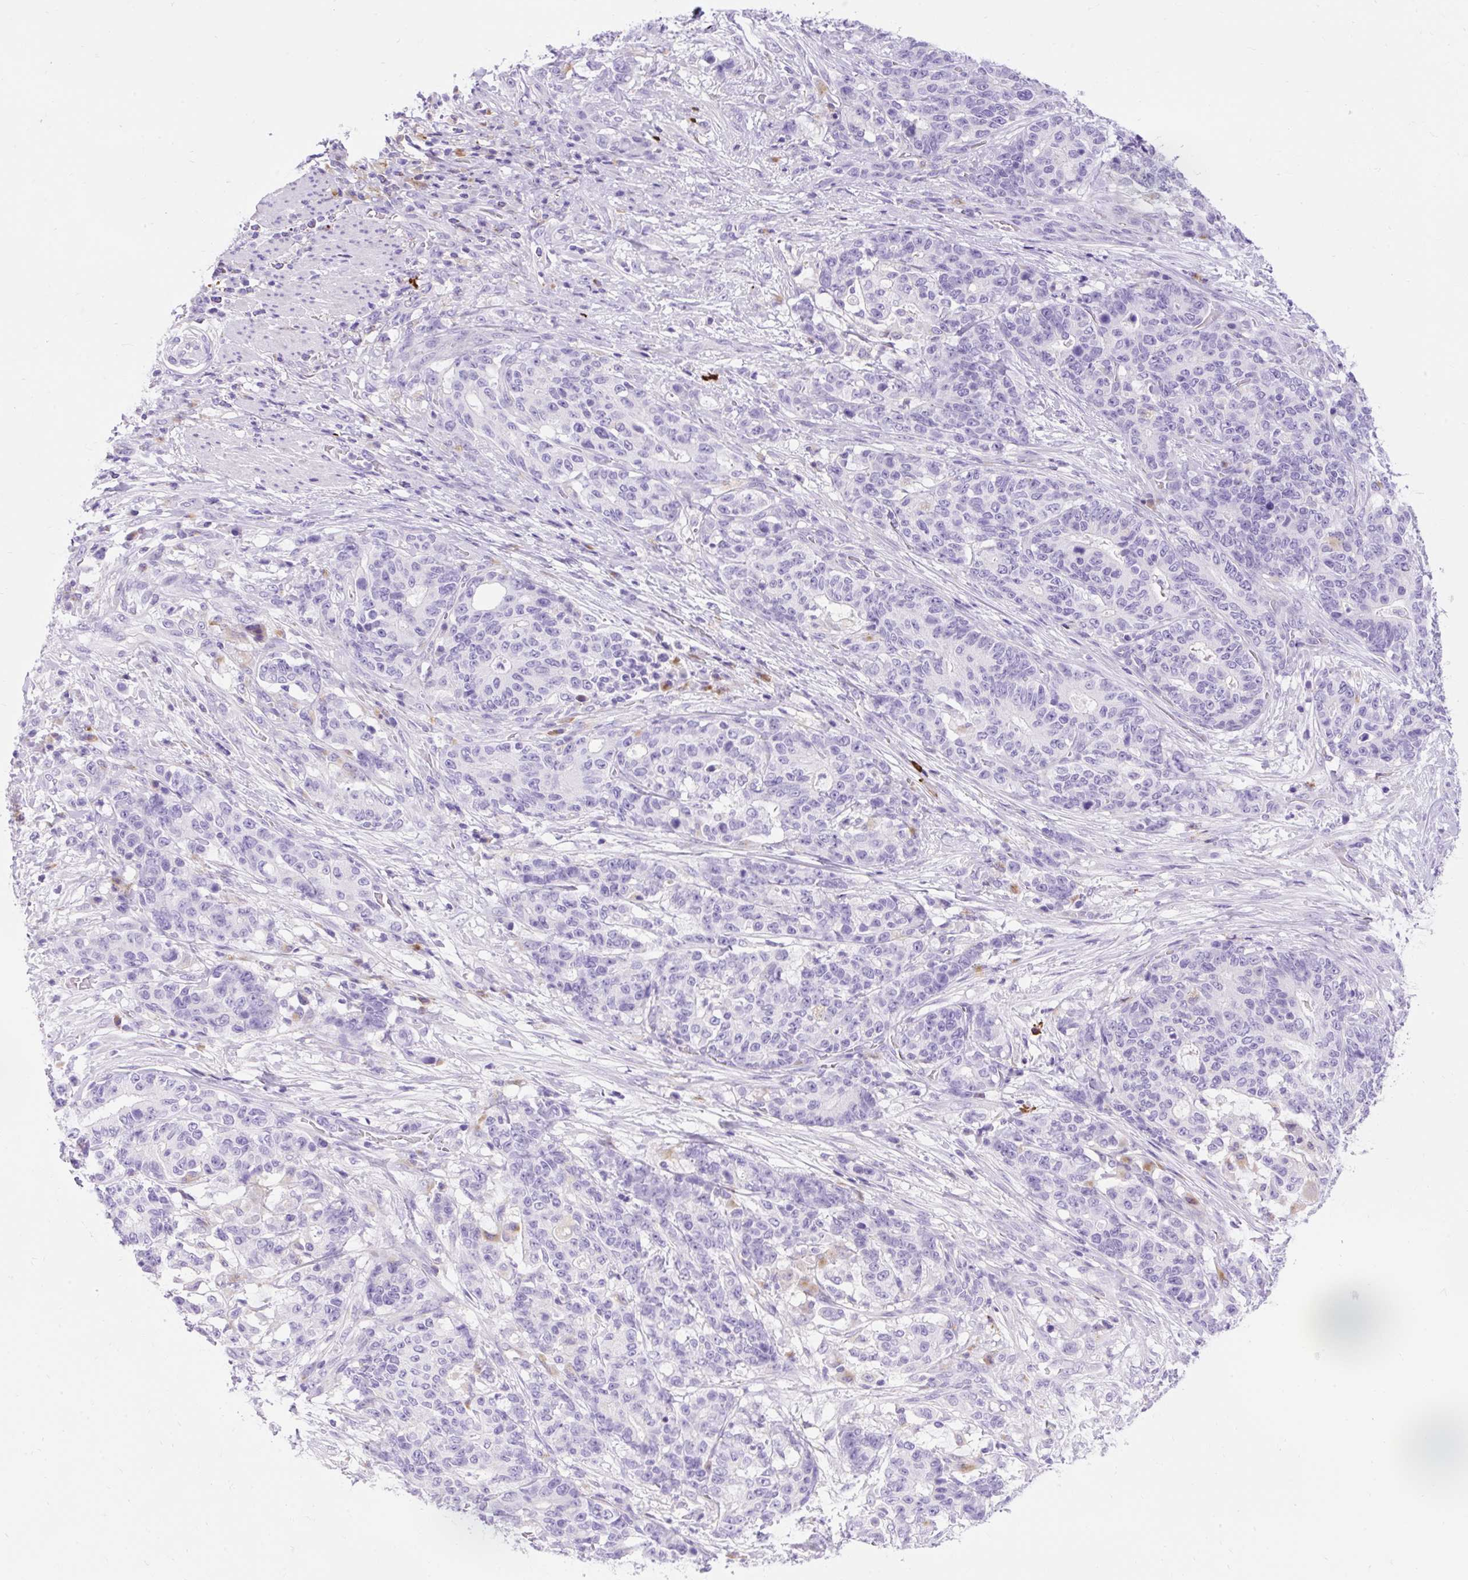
{"staining": {"intensity": "negative", "quantity": "none", "location": "none"}, "tissue": "stomach cancer", "cell_type": "Tumor cells", "image_type": "cancer", "snomed": [{"axis": "morphology", "description": "Normal tissue, NOS"}, {"axis": "morphology", "description": "Adenocarcinoma, NOS"}, {"axis": "topography", "description": "Stomach"}], "caption": "A photomicrograph of human stomach cancer is negative for staining in tumor cells.", "gene": "HEXB", "patient": {"sex": "female", "age": 64}}